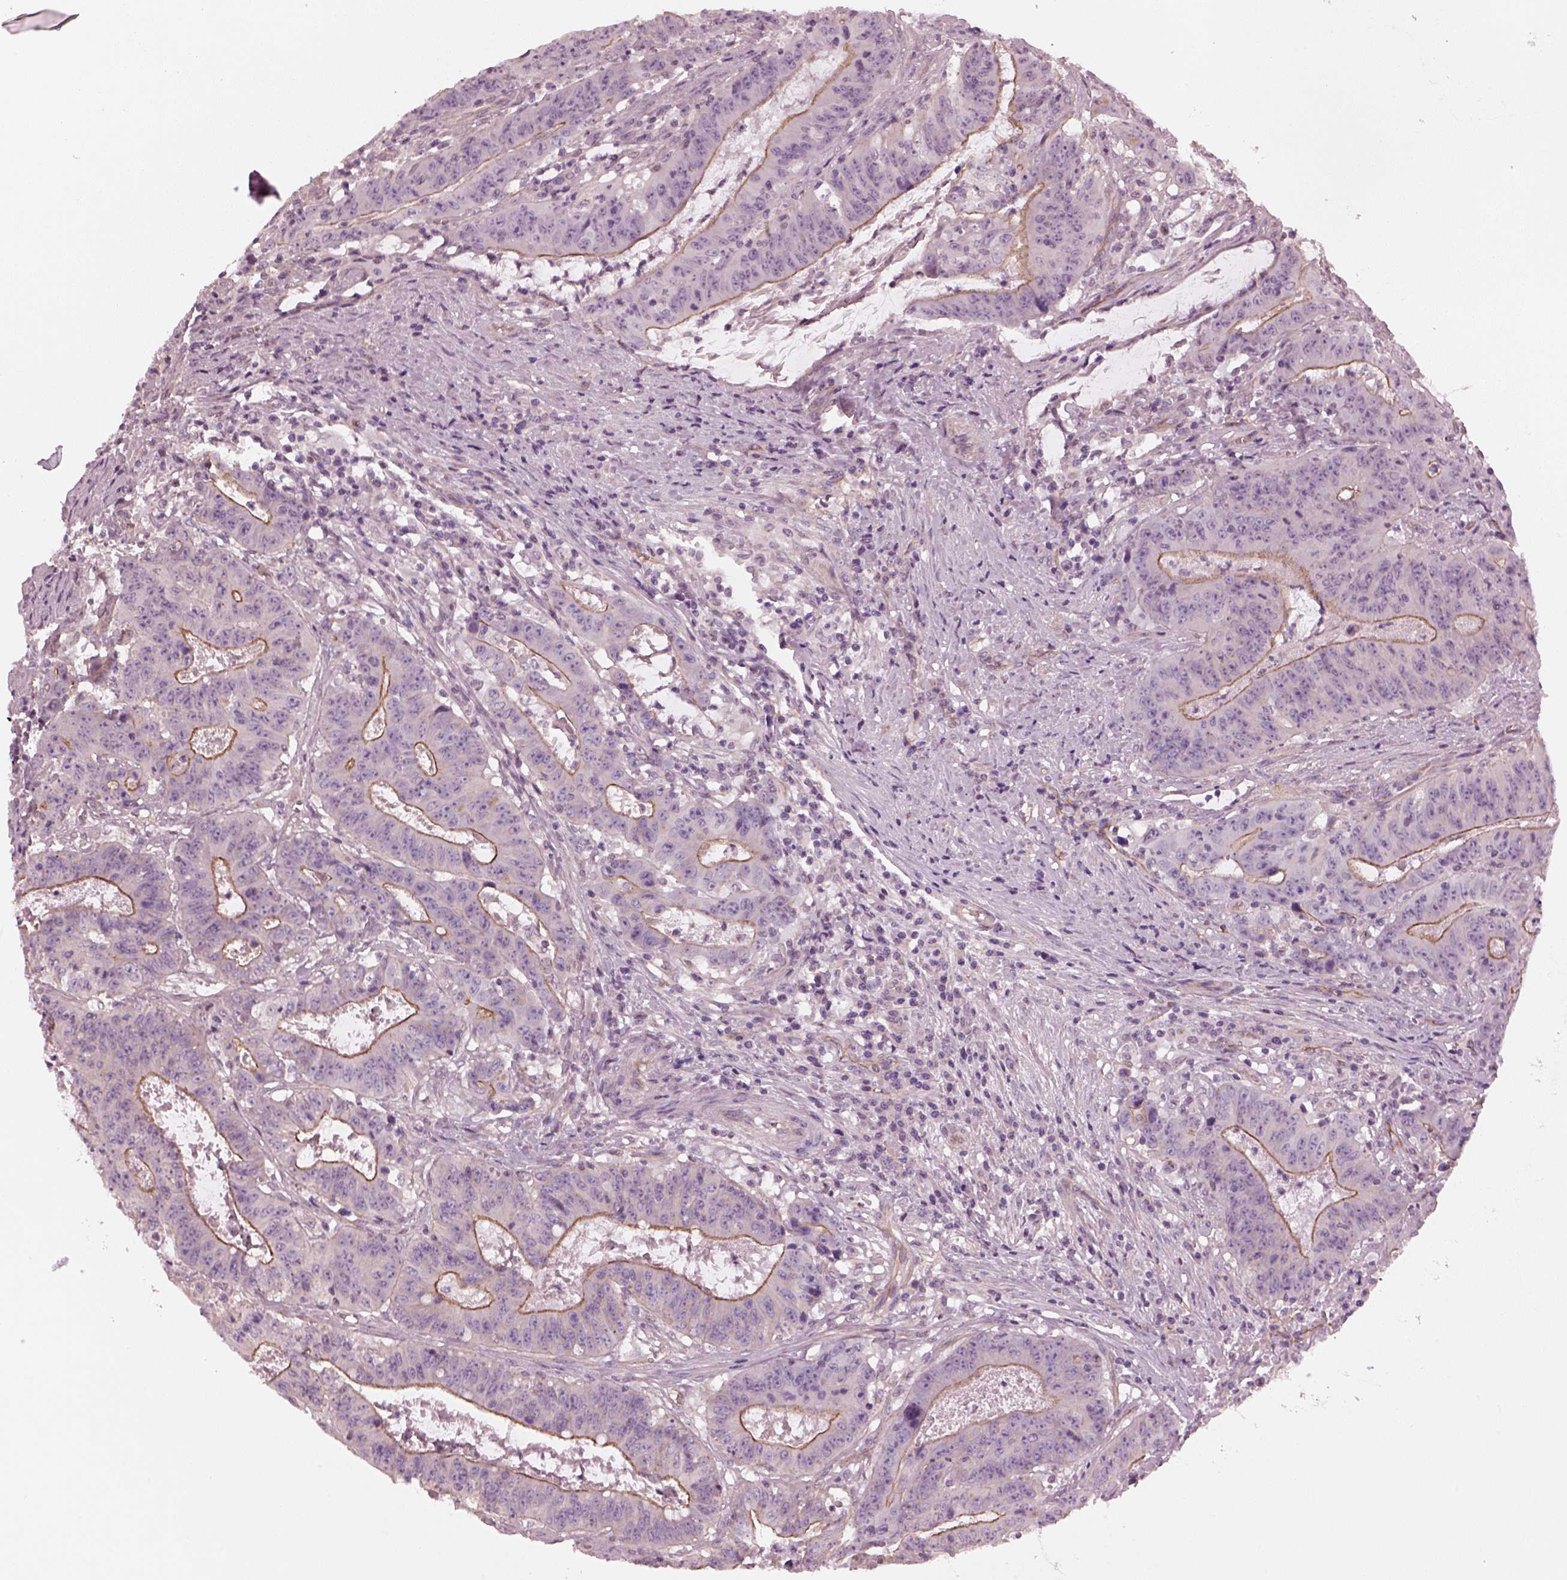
{"staining": {"intensity": "moderate", "quantity": ">75%", "location": "cytoplasmic/membranous"}, "tissue": "colorectal cancer", "cell_type": "Tumor cells", "image_type": "cancer", "snomed": [{"axis": "morphology", "description": "Adenocarcinoma, NOS"}, {"axis": "topography", "description": "Colon"}], "caption": "This photomicrograph displays IHC staining of human adenocarcinoma (colorectal), with medium moderate cytoplasmic/membranous positivity in about >75% of tumor cells.", "gene": "ODAD1", "patient": {"sex": "male", "age": 33}}